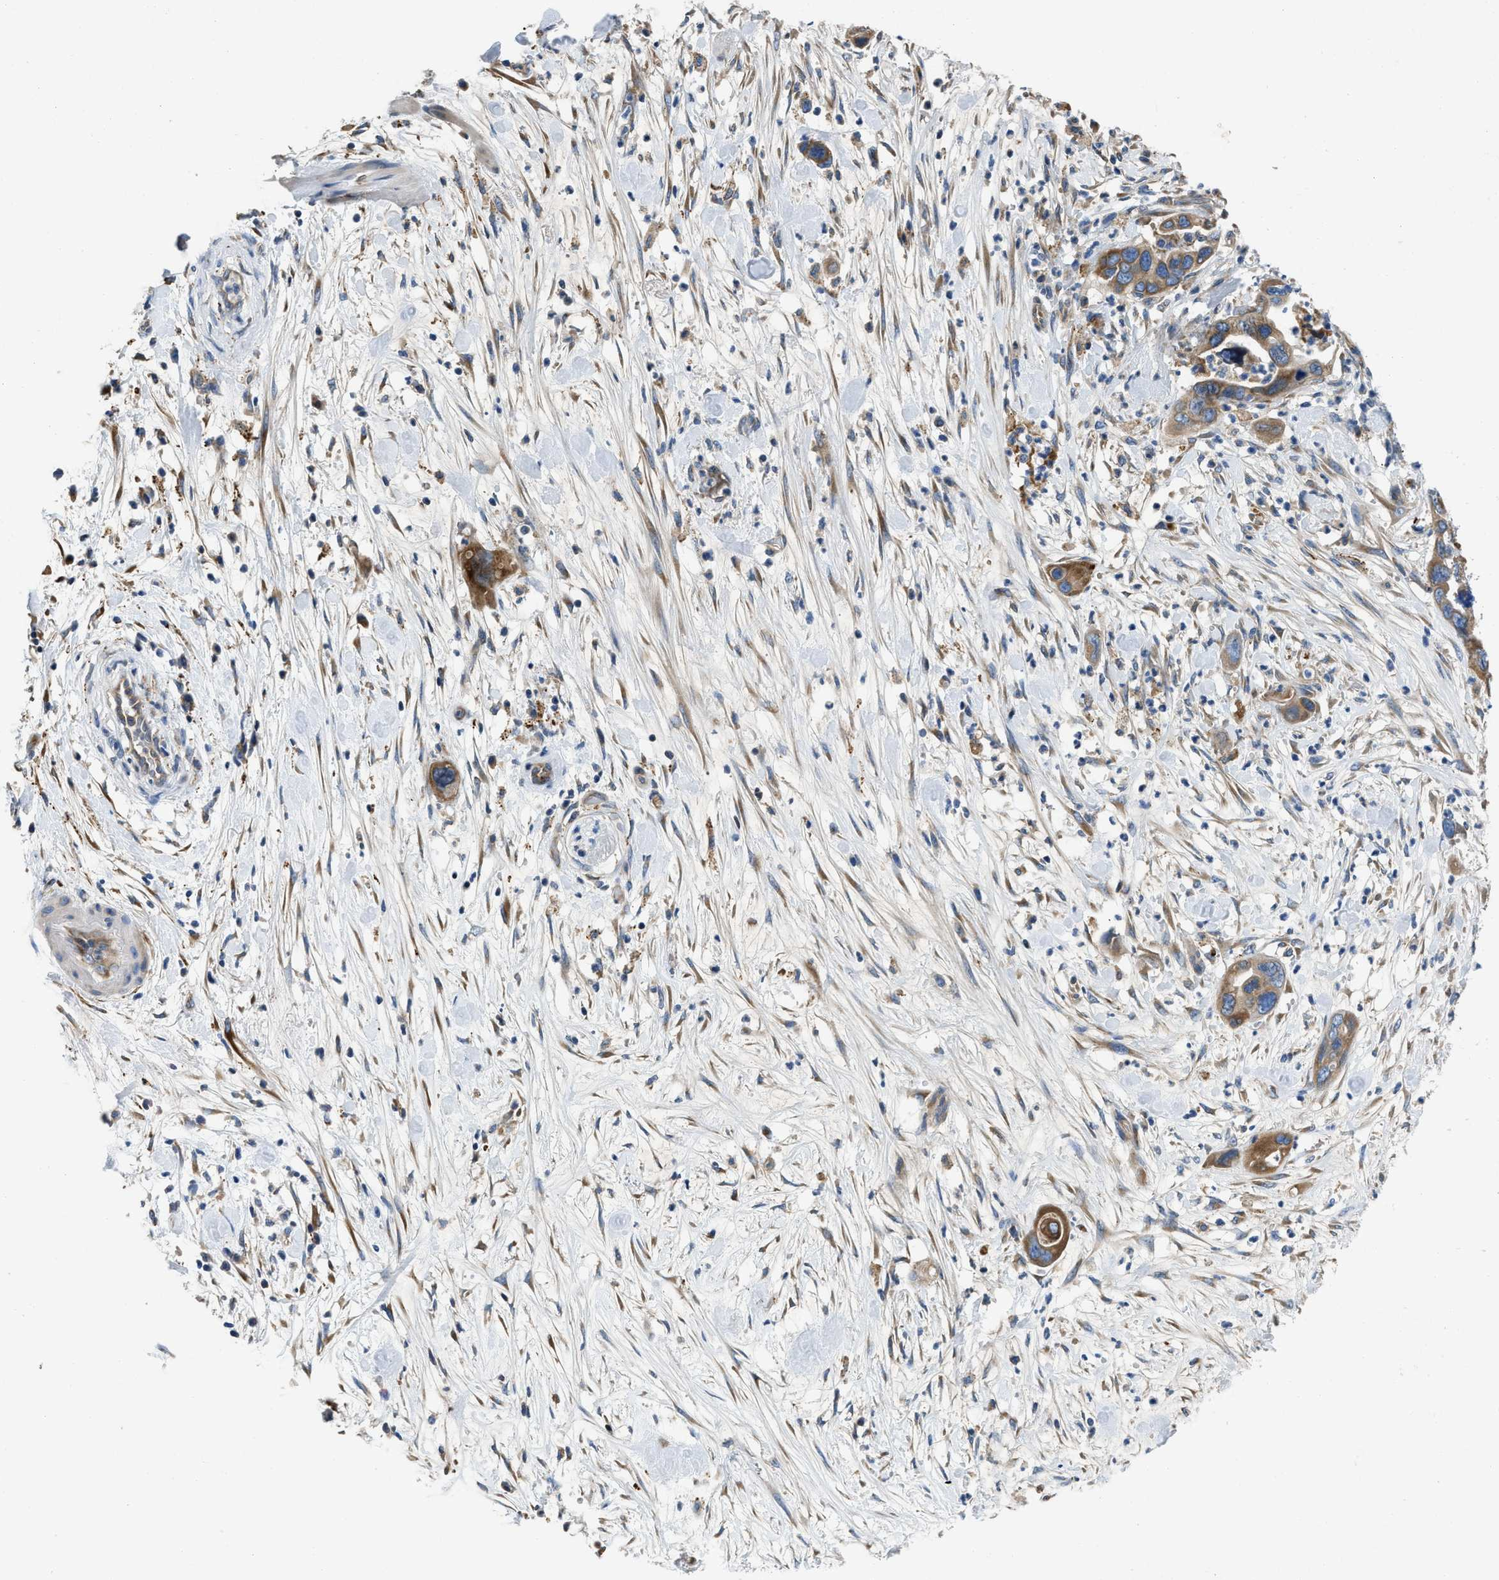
{"staining": {"intensity": "moderate", "quantity": ">75%", "location": "cytoplasmic/membranous"}, "tissue": "pancreatic cancer", "cell_type": "Tumor cells", "image_type": "cancer", "snomed": [{"axis": "morphology", "description": "Adenocarcinoma, NOS"}, {"axis": "topography", "description": "Pancreas"}], "caption": "Moderate cytoplasmic/membranous staining for a protein is identified in about >75% of tumor cells of pancreatic cancer using immunohistochemistry (IHC).", "gene": "GGCX", "patient": {"sex": "female", "age": 71}}